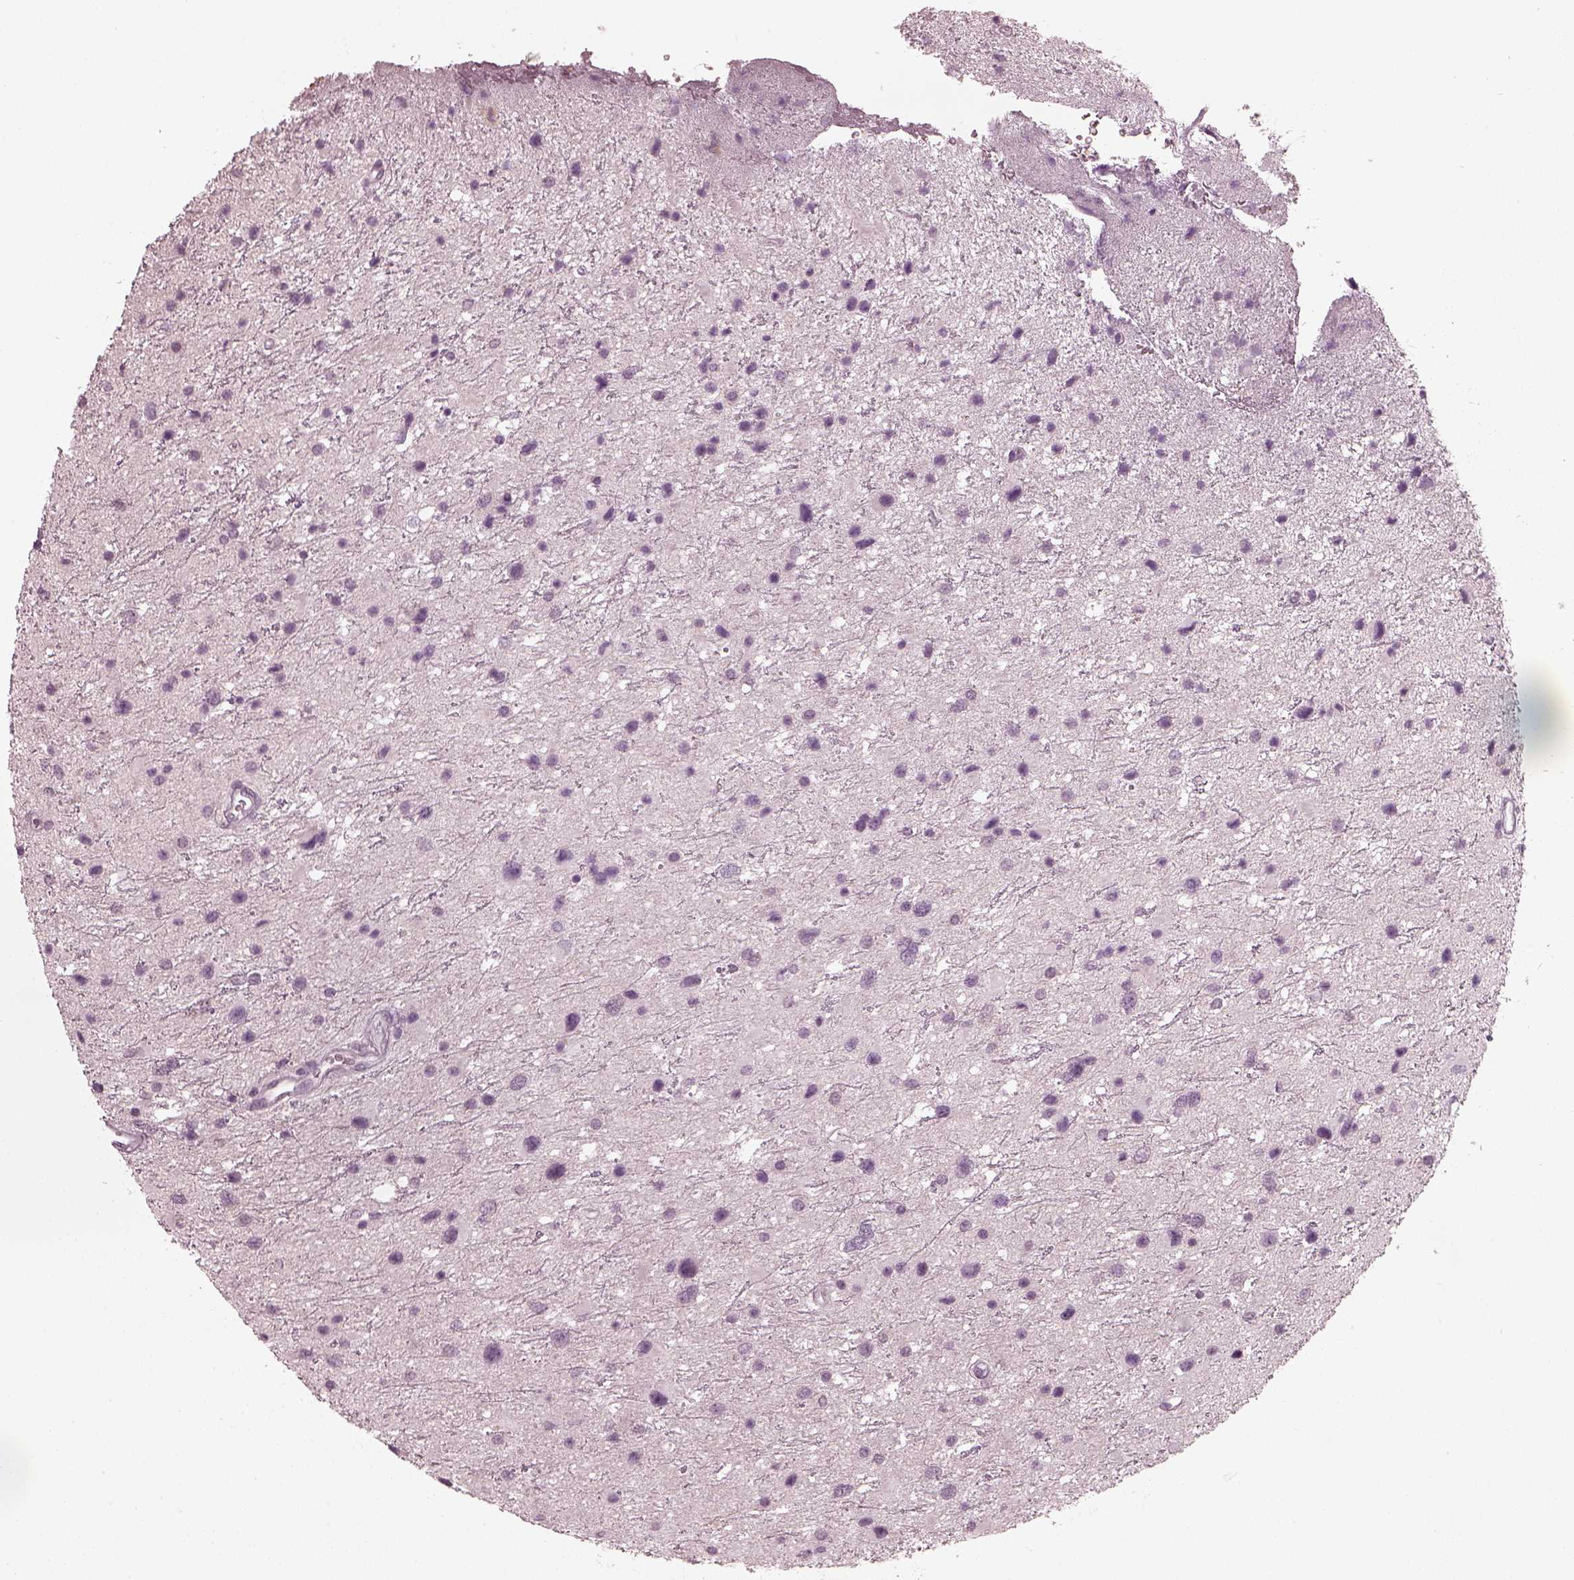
{"staining": {"intensity": "negative", "quantity": "none", "location": "none"}, "tissue": "glioma", "cell_type": "Tumor cells", "image_type": "cancer", "snomed": [{"axis": "morphology", "description": "Glioma, malignant, Low grade"}, {"axis": "topography", "description": "Brain"}], "caption": "This is a photomicrograph of immunohistochemistry (IHC) staining of low-grade glioma (malignant), which shows no staining in tumor cells.", "gene": "CCDC170", "patient": {"sex": "female", "age": 32}}